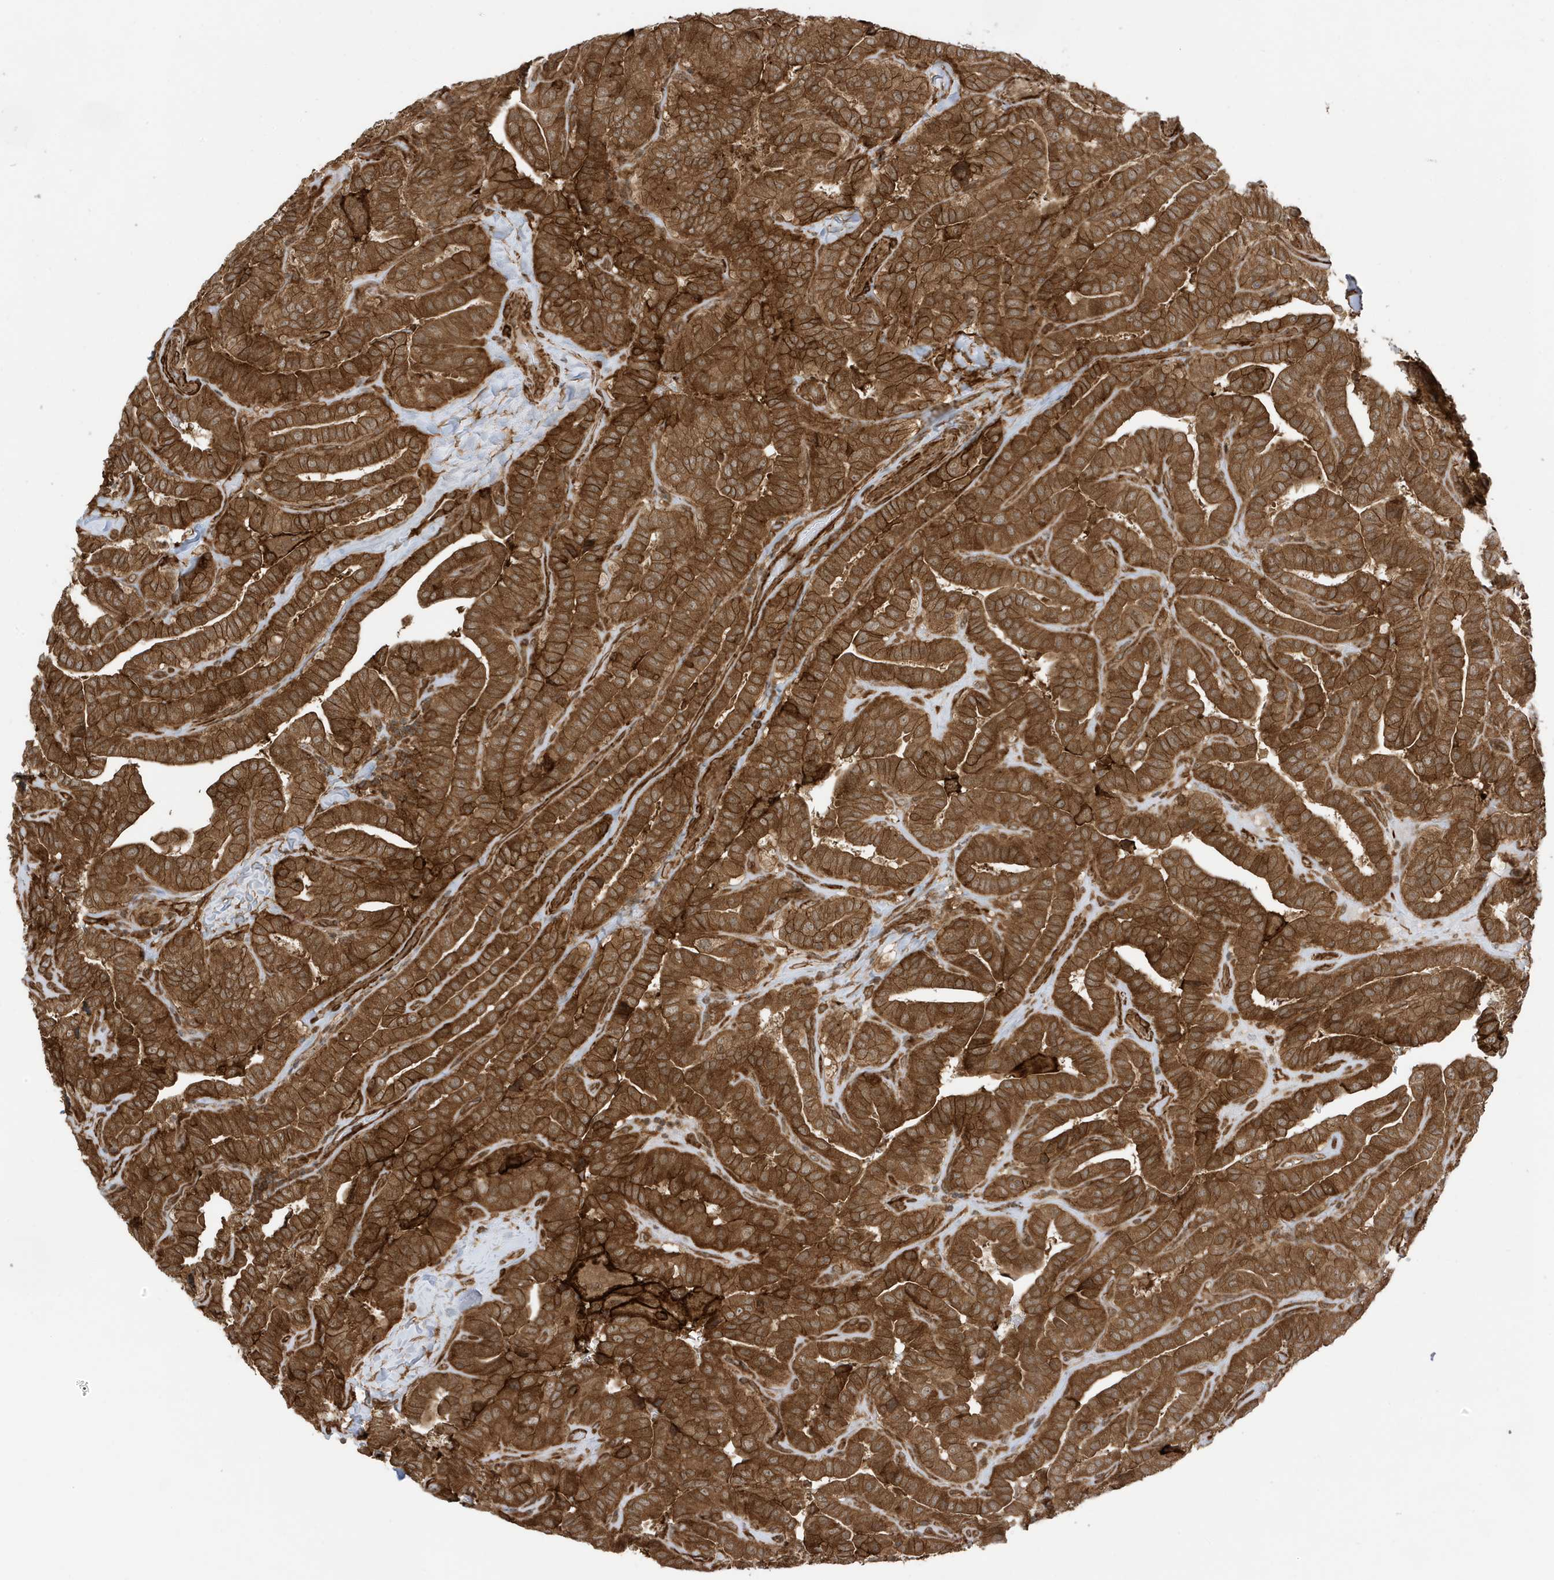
{"staining": {"intensity": "strong", "quantity": ">75%", "location": "cytoplasmic/membranous"}, "tissue": "thyroid cancer", "cell_type": "Tumor cells", "image_type": "cancer", "snomed": [{"axis": "morphology", "description": "Papillary adenocarcinoma, NOS"}, {"axis": "topography", "description": "Thyroid gland"}], "caption": "Protein expression analysis of thyroid cancer displays strong cytoplasmic/membranous positivity in approximately >75% of tumor cells.", "gene": "CDC42EP3", "patient": {"sex": "male", "age": 77}}